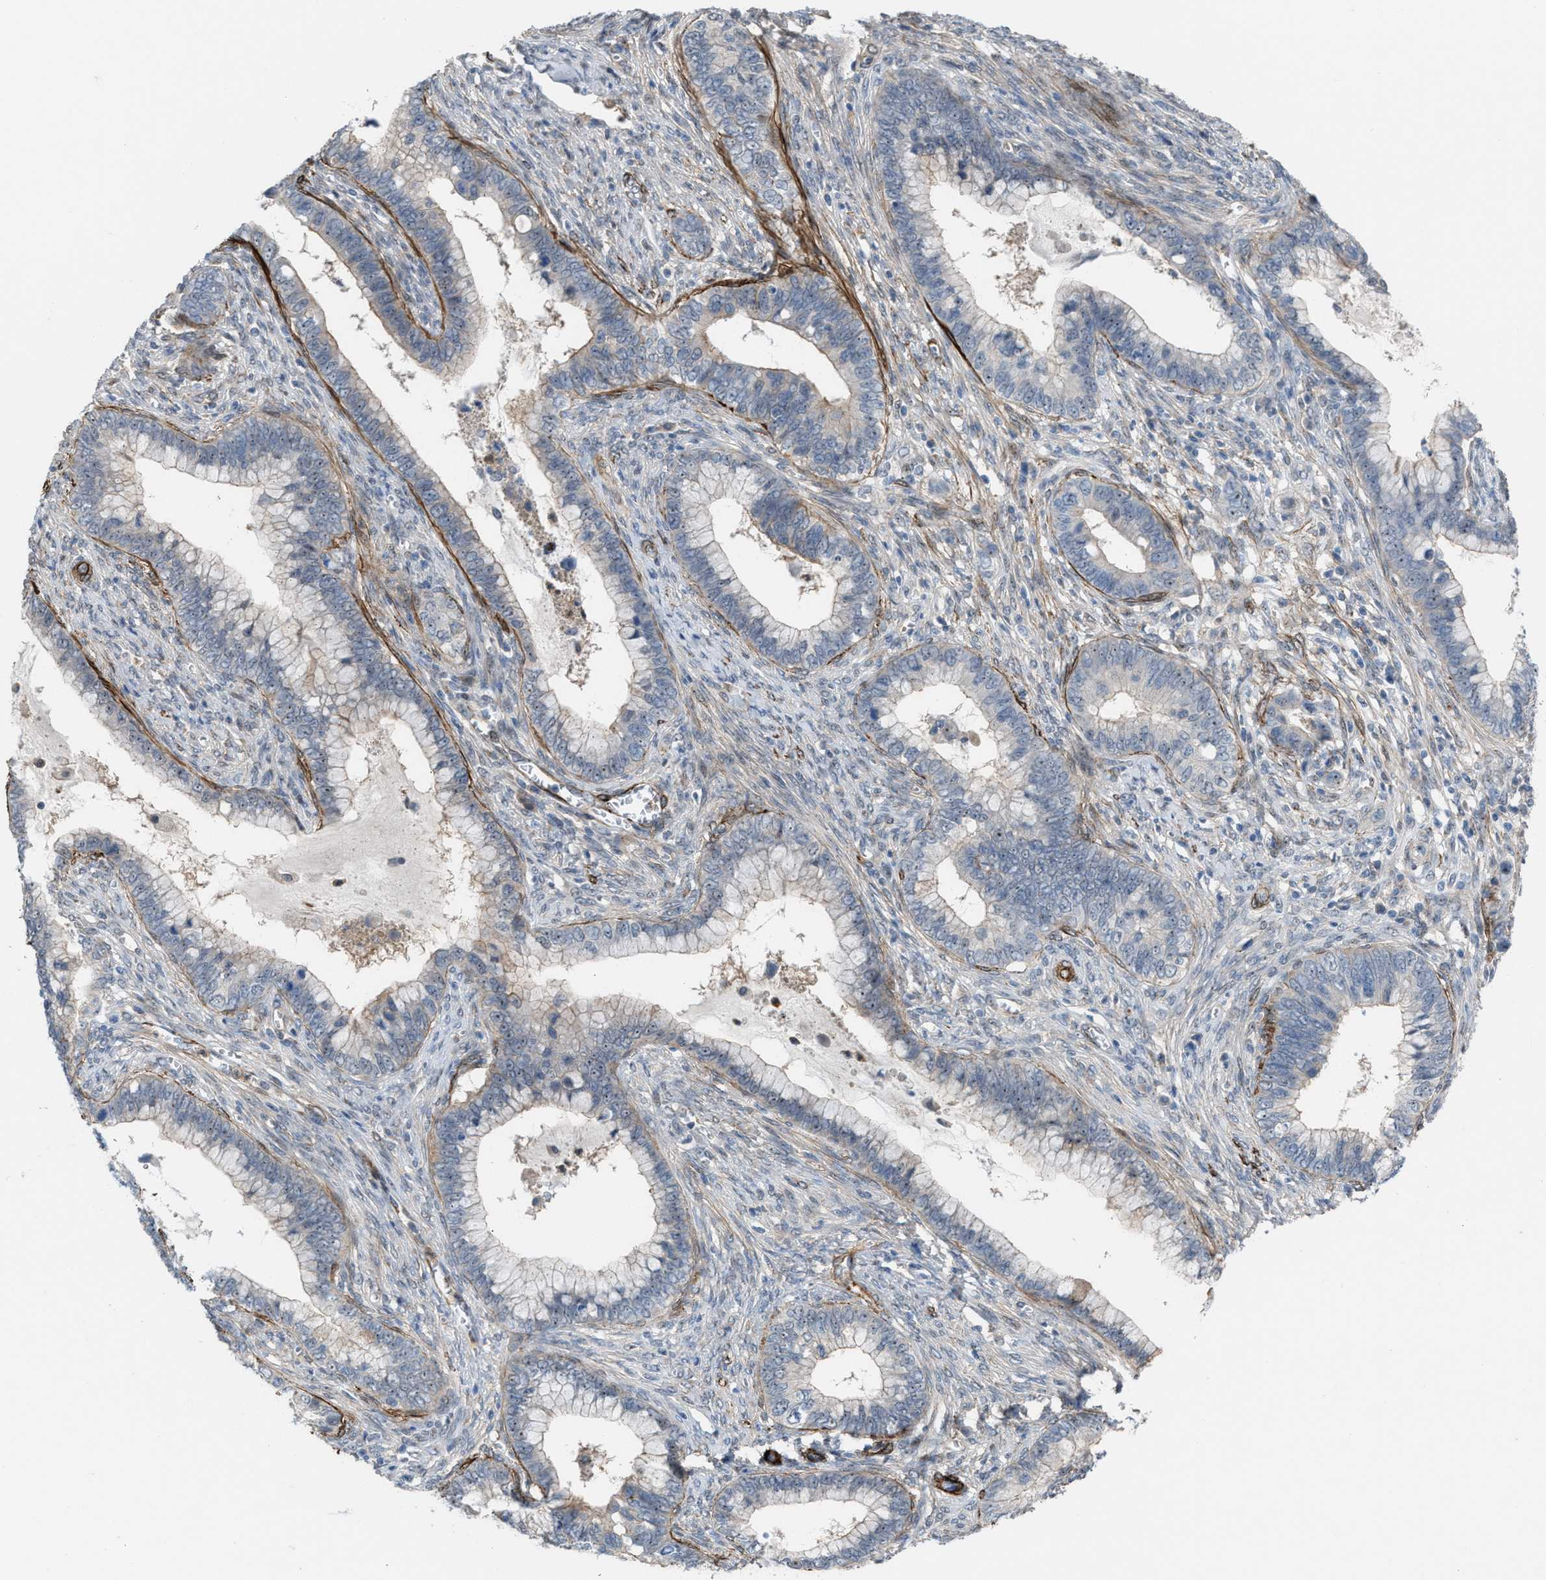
{"staining": {"intensity": "negative", "quantity": "none", "location": "none"}, "tissue": "cervical cancer", "cell_type": "Tumor cells", "image_type": "cancer", "snomed": [{"axis": "morphology", "description": "Adenocarcinoma, NOS"}, {"axis": "topography", "description": "Cervix"}], "caption": "Human cervical cancer stained for a protein using immunohistochemistry (IHC) demonstrates no positivity in tumor cells.", "gene": "NQO2", "patient": {"sex": "female", "age": 44}}